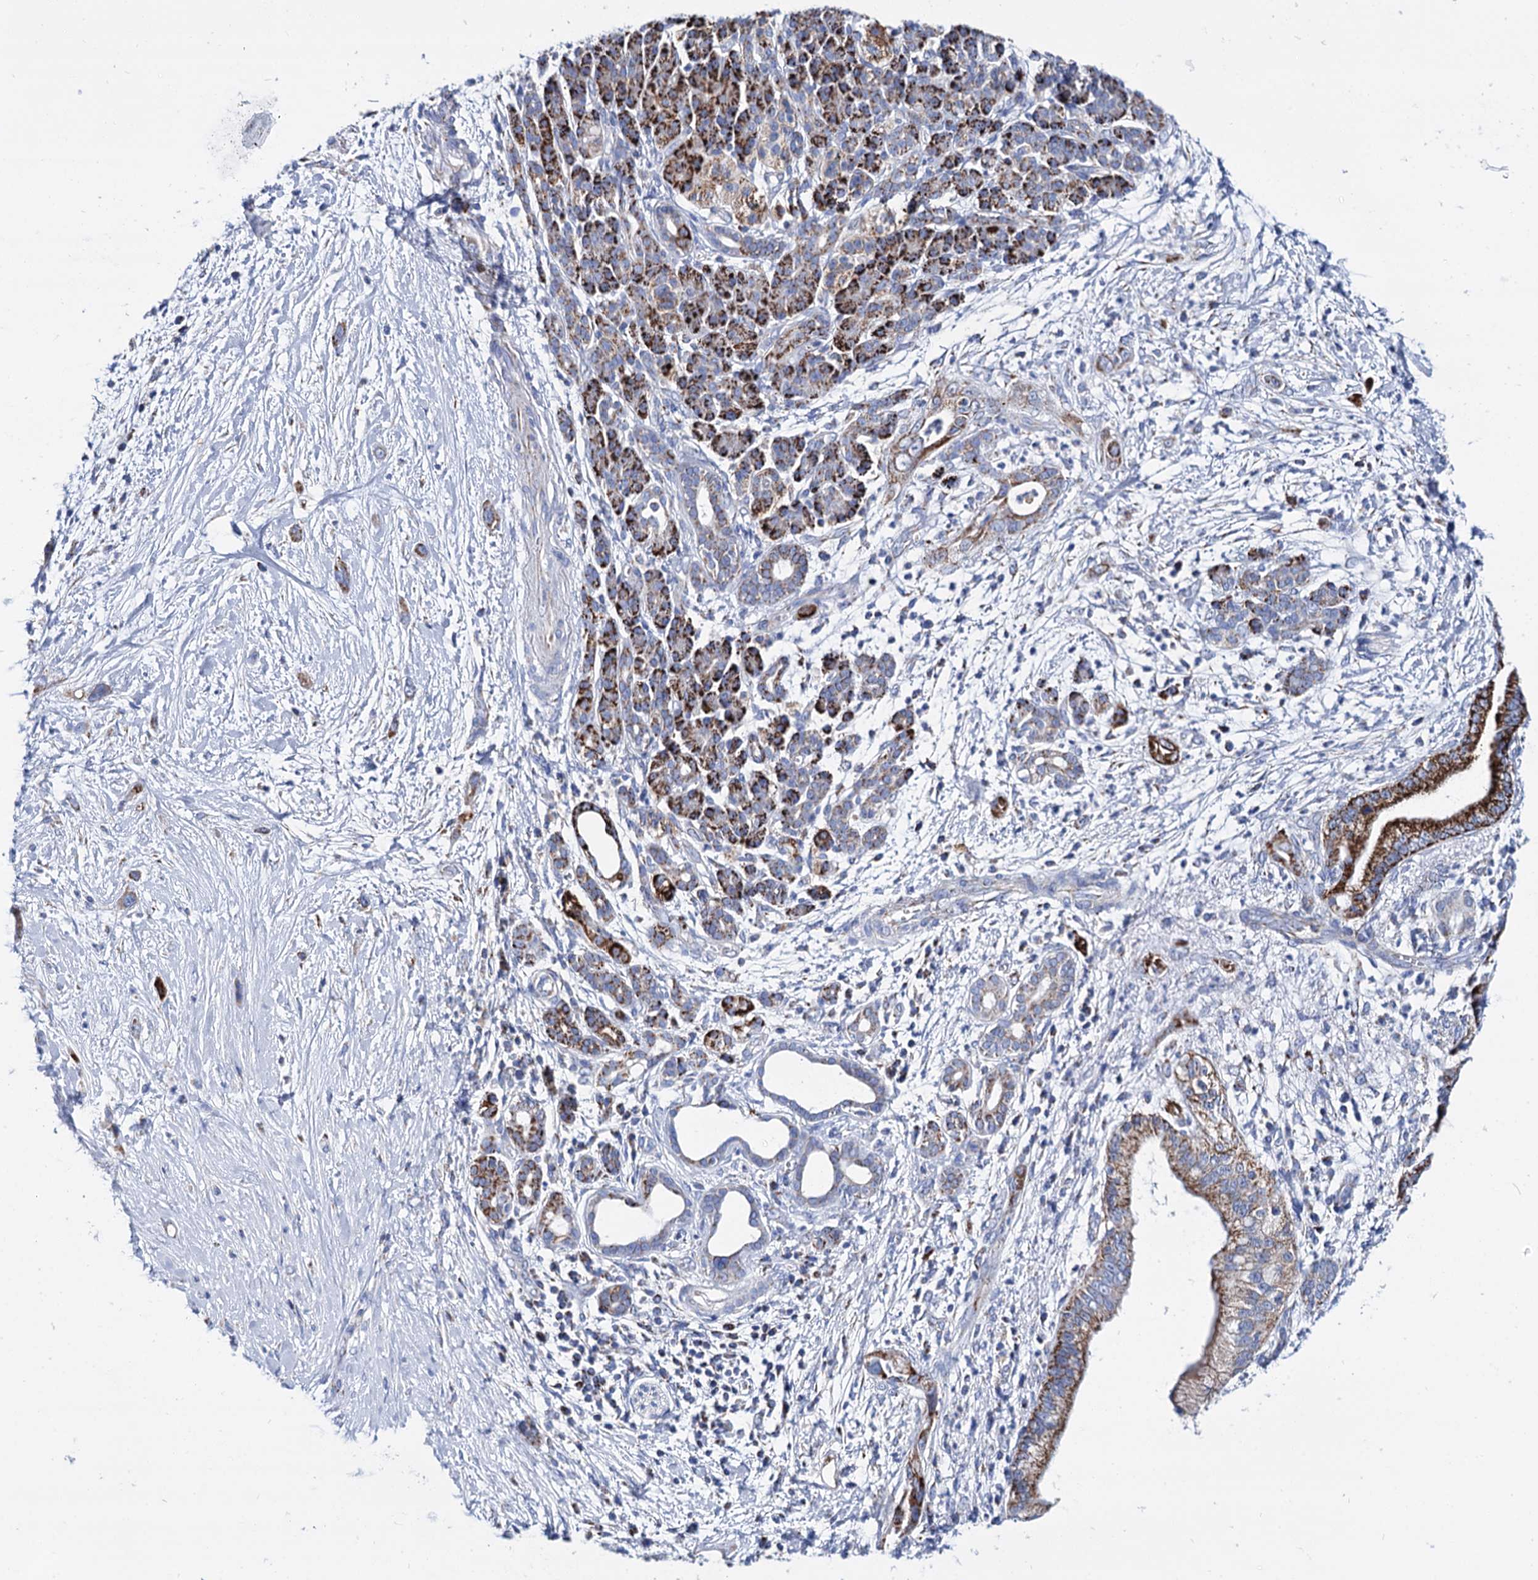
{"staining": {"intensity": "strong", "quantity": ">75%", "location": "cytoplasmic/membranous"}, "tissue": "pancreatic cancer", "cell_type": "Tumor cells", "image_type": "cancer", "snomed": [{"axis": "morphology", "description": "Adenocarcinoma, NOS"}, {"axis": "topography", "description": "Pancreas"}], "caption": "The image exhibits staining of pancreatic adenocarcinoma, revealing strong cytoplasmic/membranous protein expression (brown color) within tumor cells.", "gene": "UBASH3B", "patient": {"sex": "male", "age": 59}}